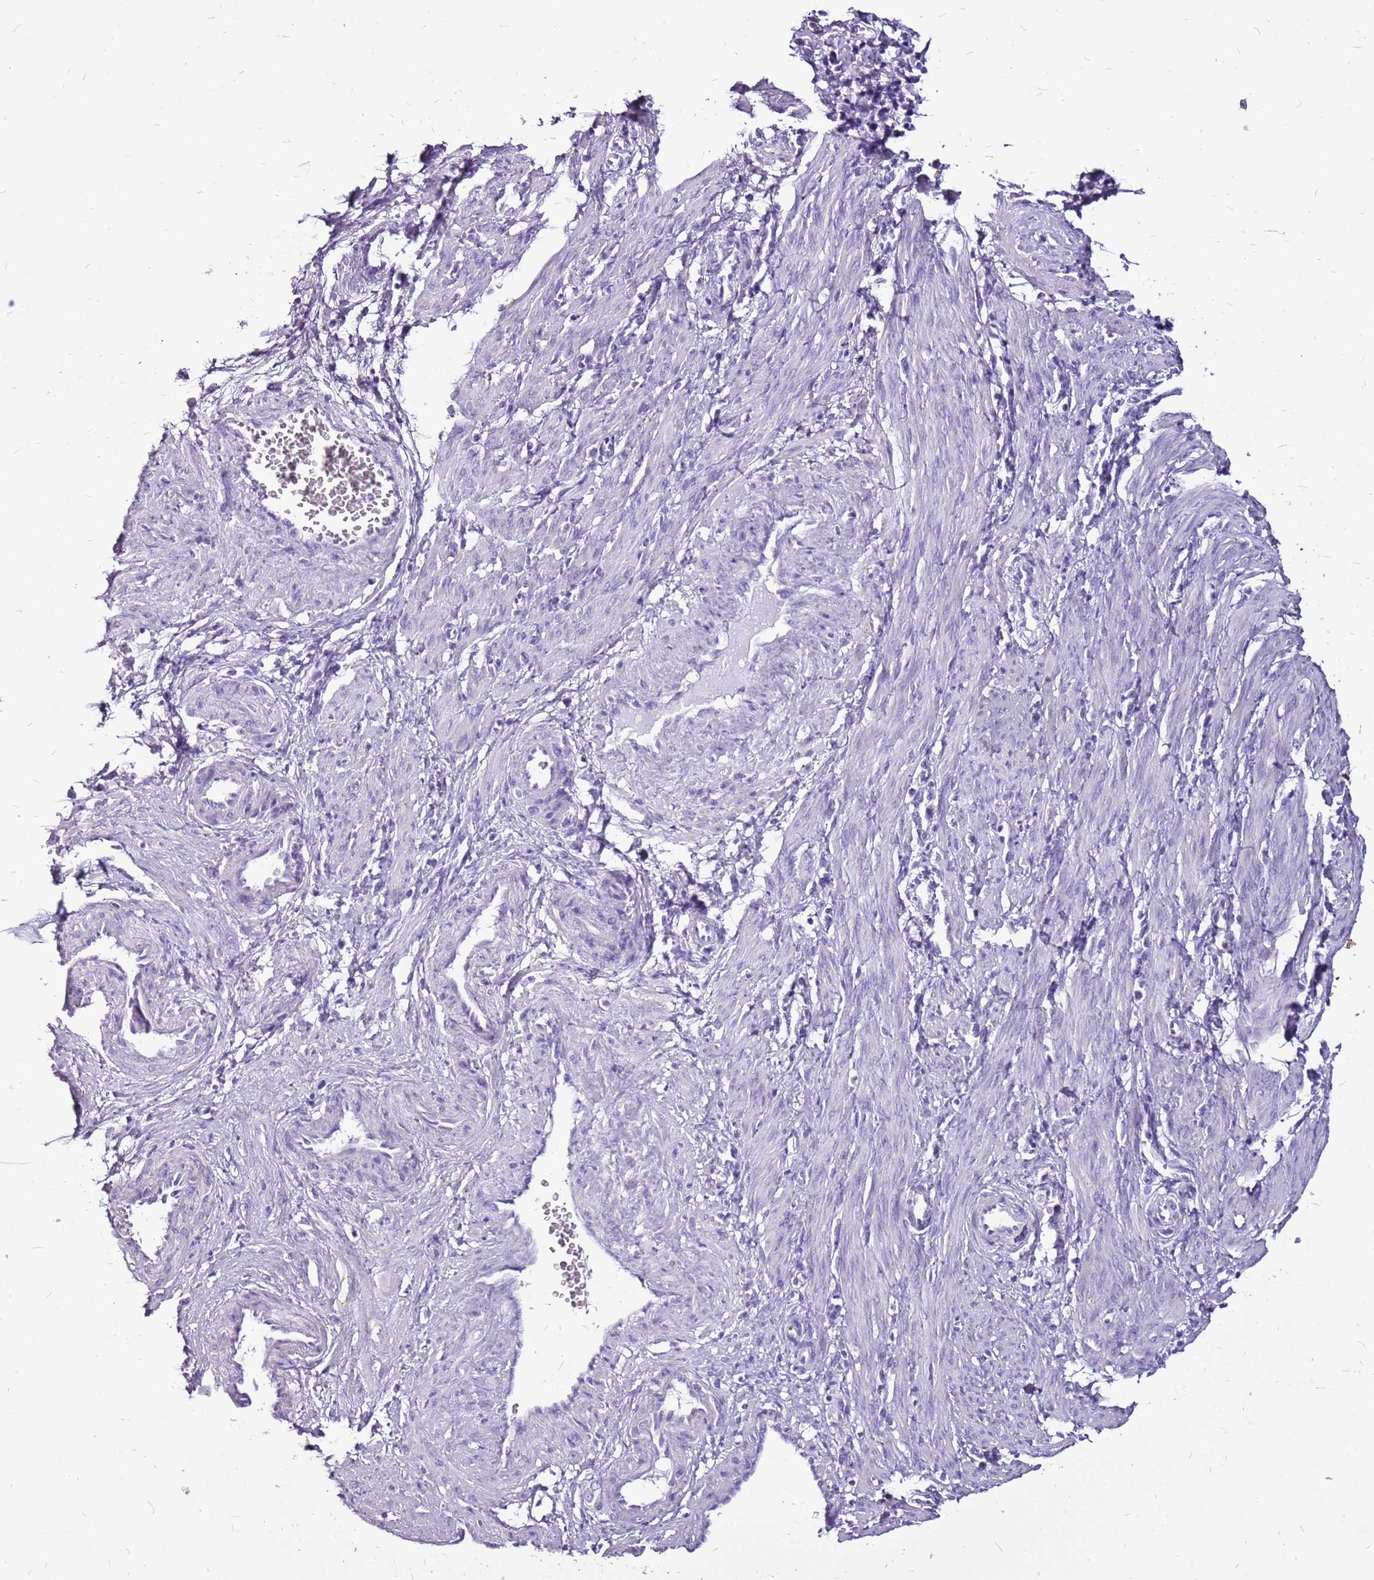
{"staining": {"intensity": "negative", "quantity": "none", "location": "none"}, "tissue": "smooth muscle", "cell_type": "Smooth muscle cells", "image_type": "normal", "snomed": [{"axis": "morphology", "description": "Normal tissue, NOS"}, {"axis": "topography", "description": "Endometrium"}], "caption": "Immunohistochemistry (IHC) of unremarkable human smooth muscle shows no staining in smooth muscle cells. (DAB immunohistochemistry (IHC) visualized using brightfield microscopy, high magnification).", "gene": "ACSS3", "patient": {"sex": "female", "age": 33}}